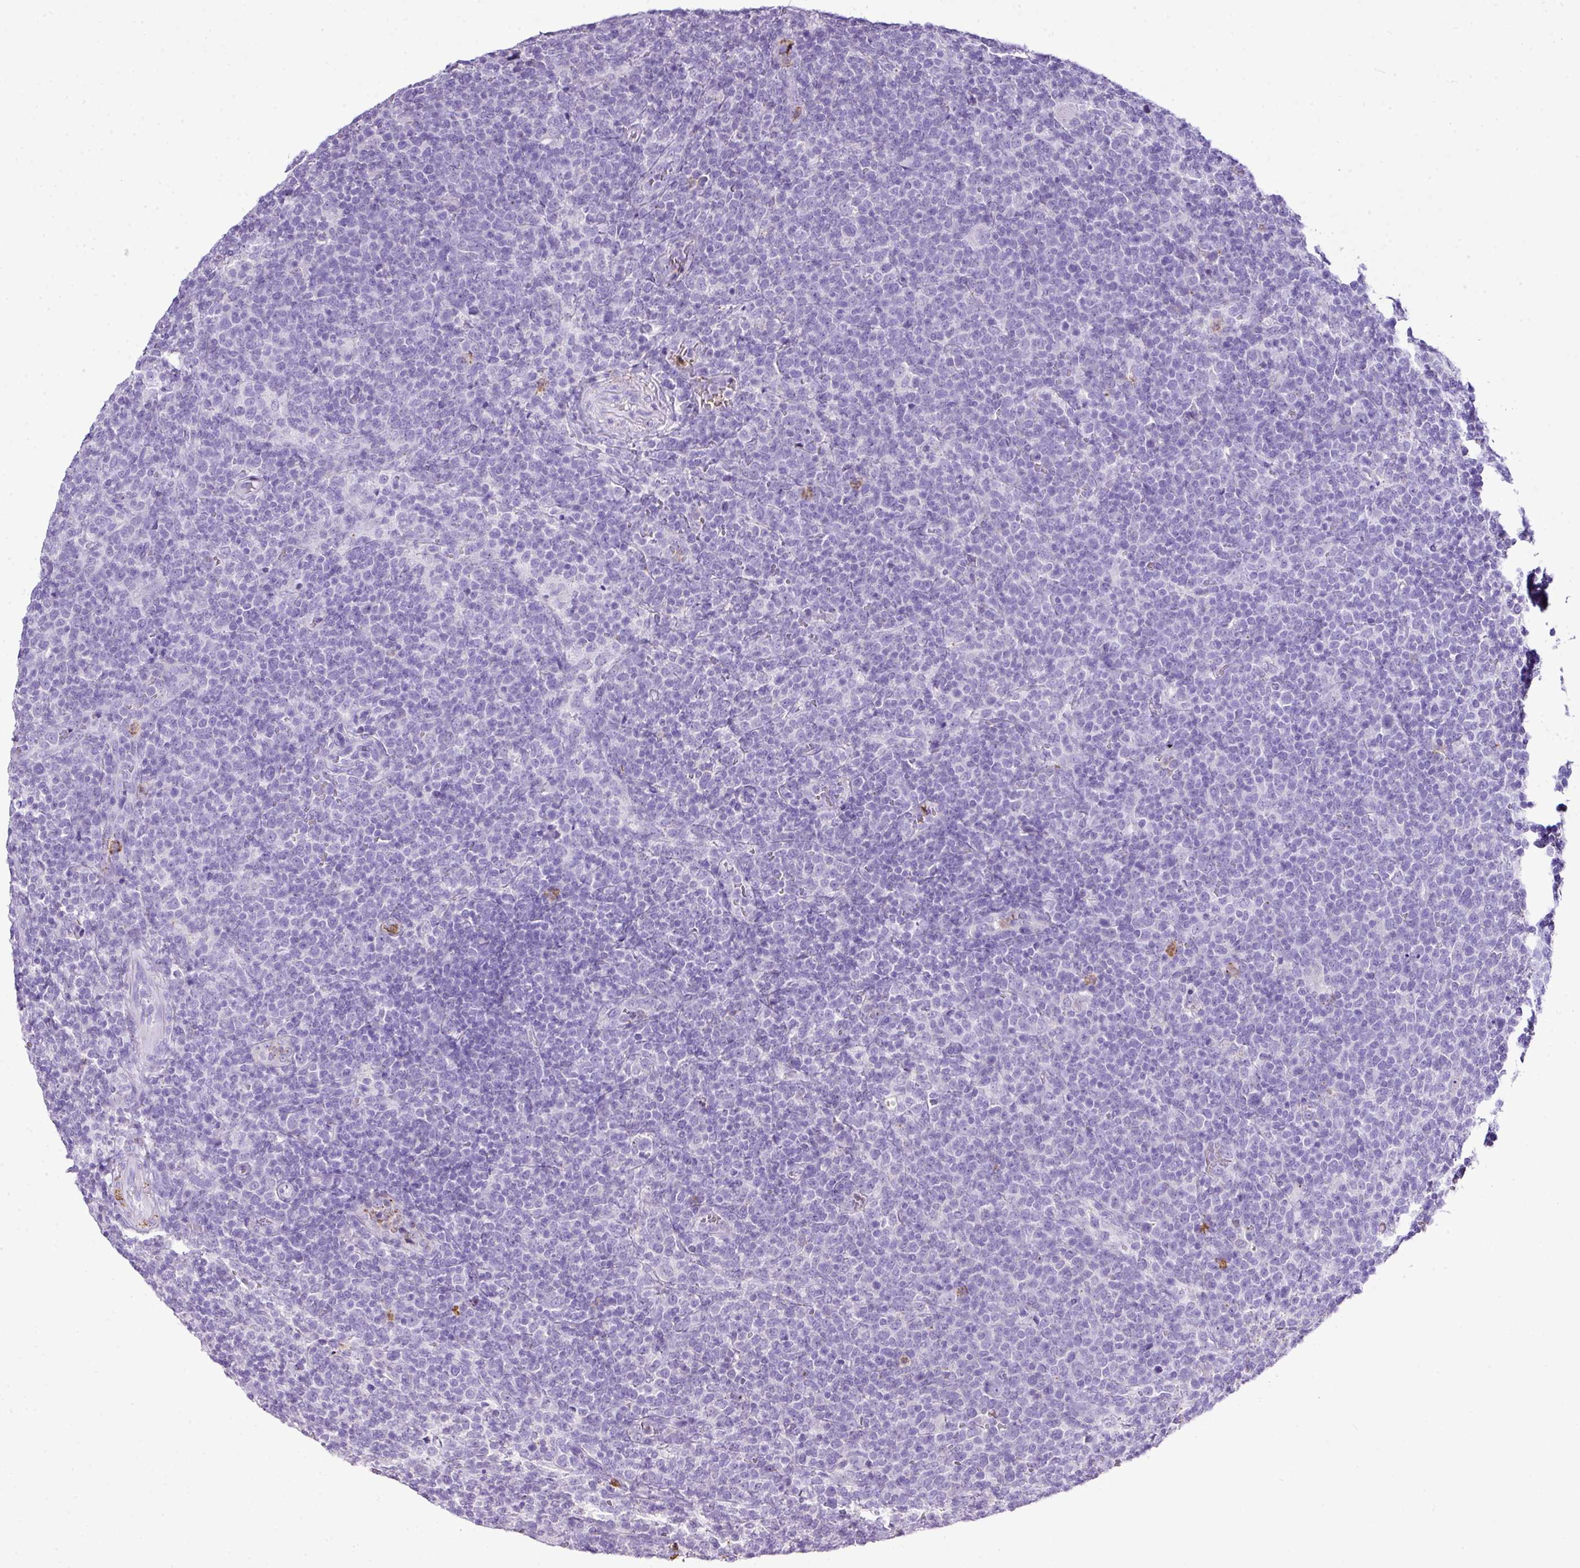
{"staining": {"intensity": "negative", "quantity": "none", "location": "none"}, "tissue": "lymphoma", "cell_type": "Tumor cells", "image_type": "cancer", "snomed": [{"axis": "morphology", "description": "Malignant lymphoma, non-Hodgkin's type, High grade"}, {"axis": "topography", "description": "Lymph node"}], "caption": "Histopathology image shows no protein positivity in tumor cells of lymphoma tissue.", "gene": "KCNJ11", "patient": {"sex": "male", "age": 61}}